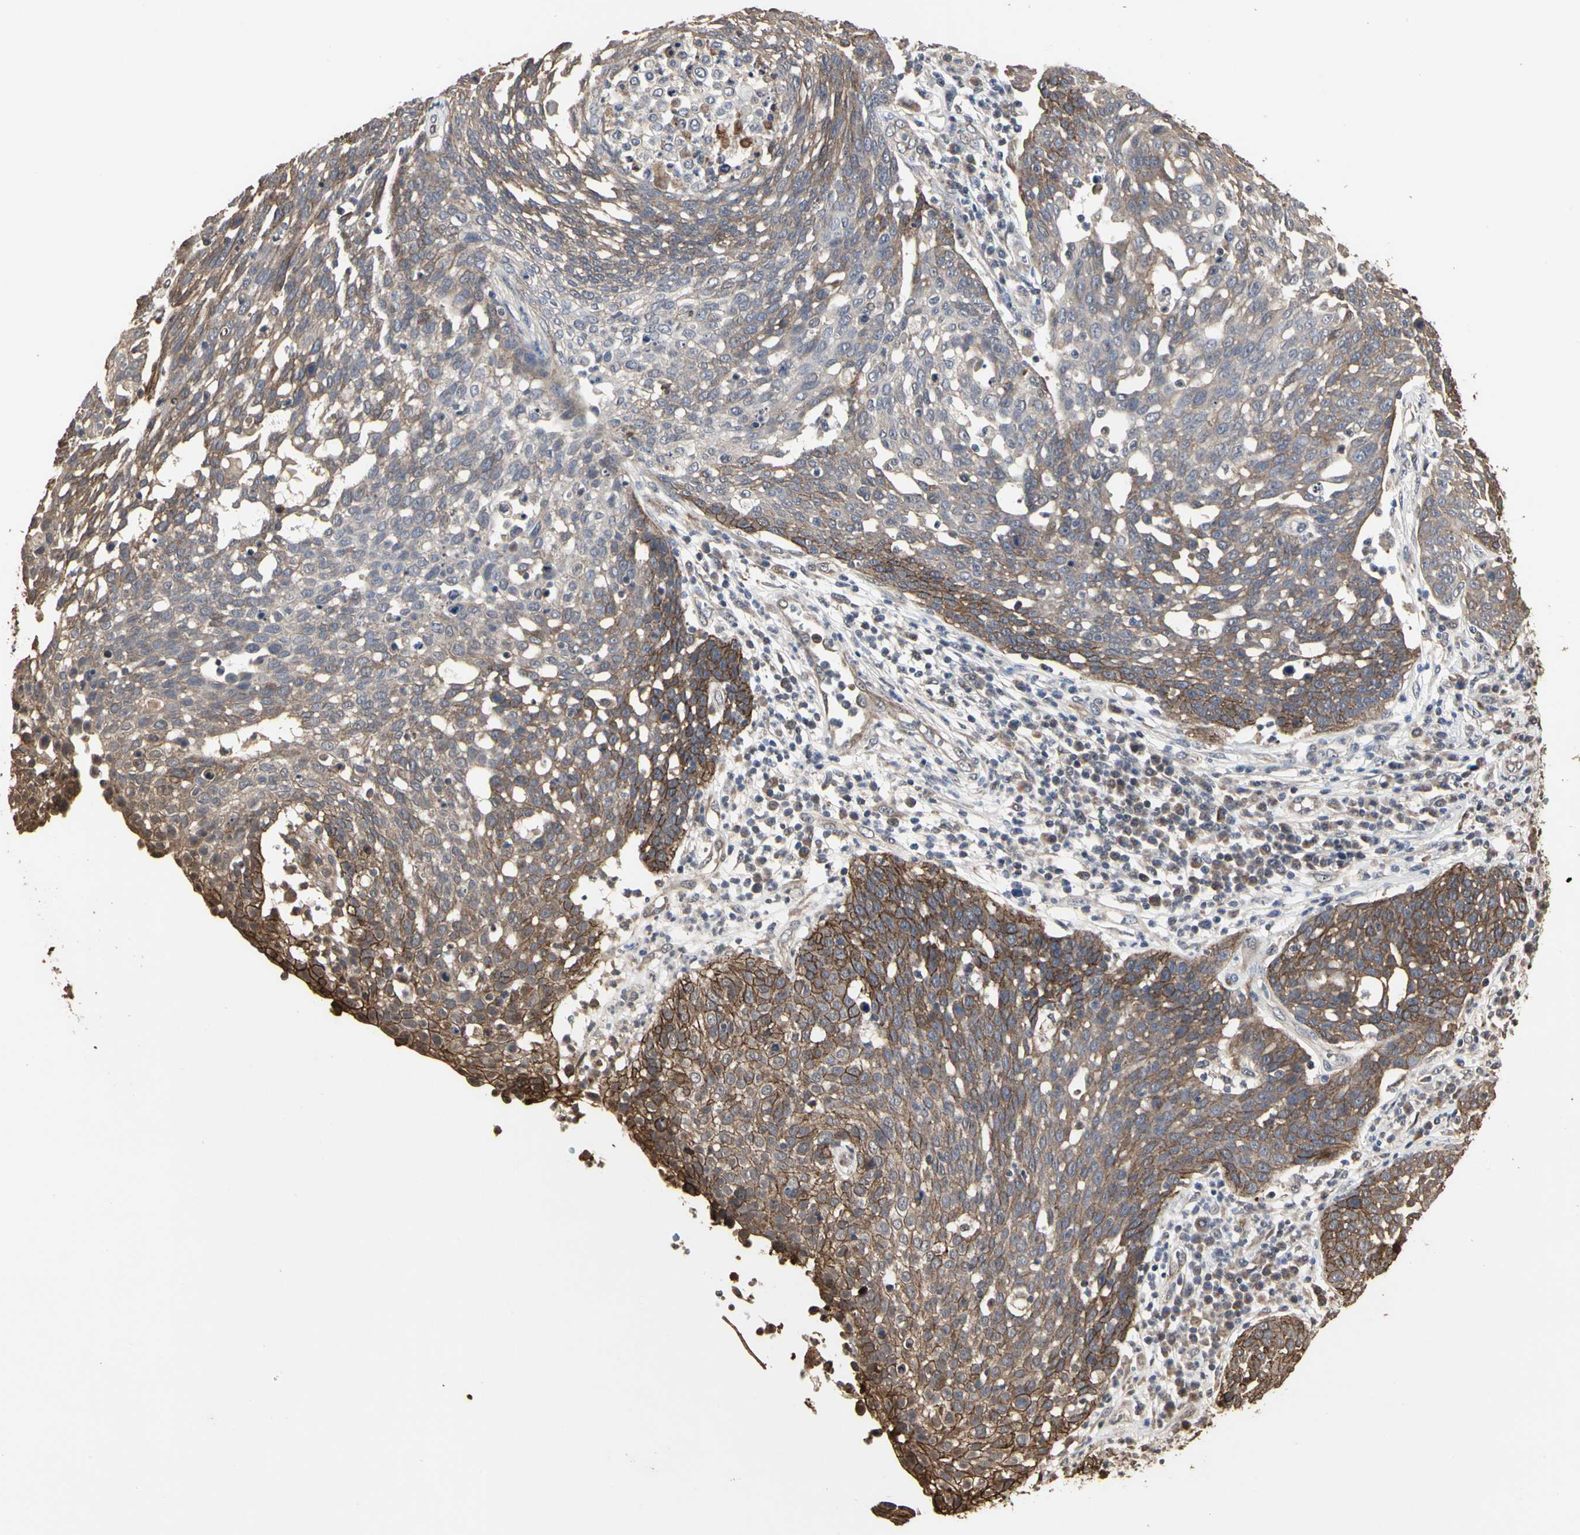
{"staining": {"intensity": "moderate", "quantity": "25%-75%", "location": "cytoplasmic/membranous"}, "tissue": "cervical cancer", "cell_type": "Tumor cells", "image_type": "cancer", "snomed": [{"axis": "morphology", "description": "Squamous cell carcinoma, NOS"}, {"axis": "topography", "description": "Cervix"}], "caption": "A photomicrograph showing moderate cytoplasmic/membranous positivity in approximately 25%-75% of tumor cells in cervical squamous cell carcinoma, as visualized by brown immunohistochemical staining.", "gene": "TAOK1", "patient": {"sex": "female", "age": 34}}